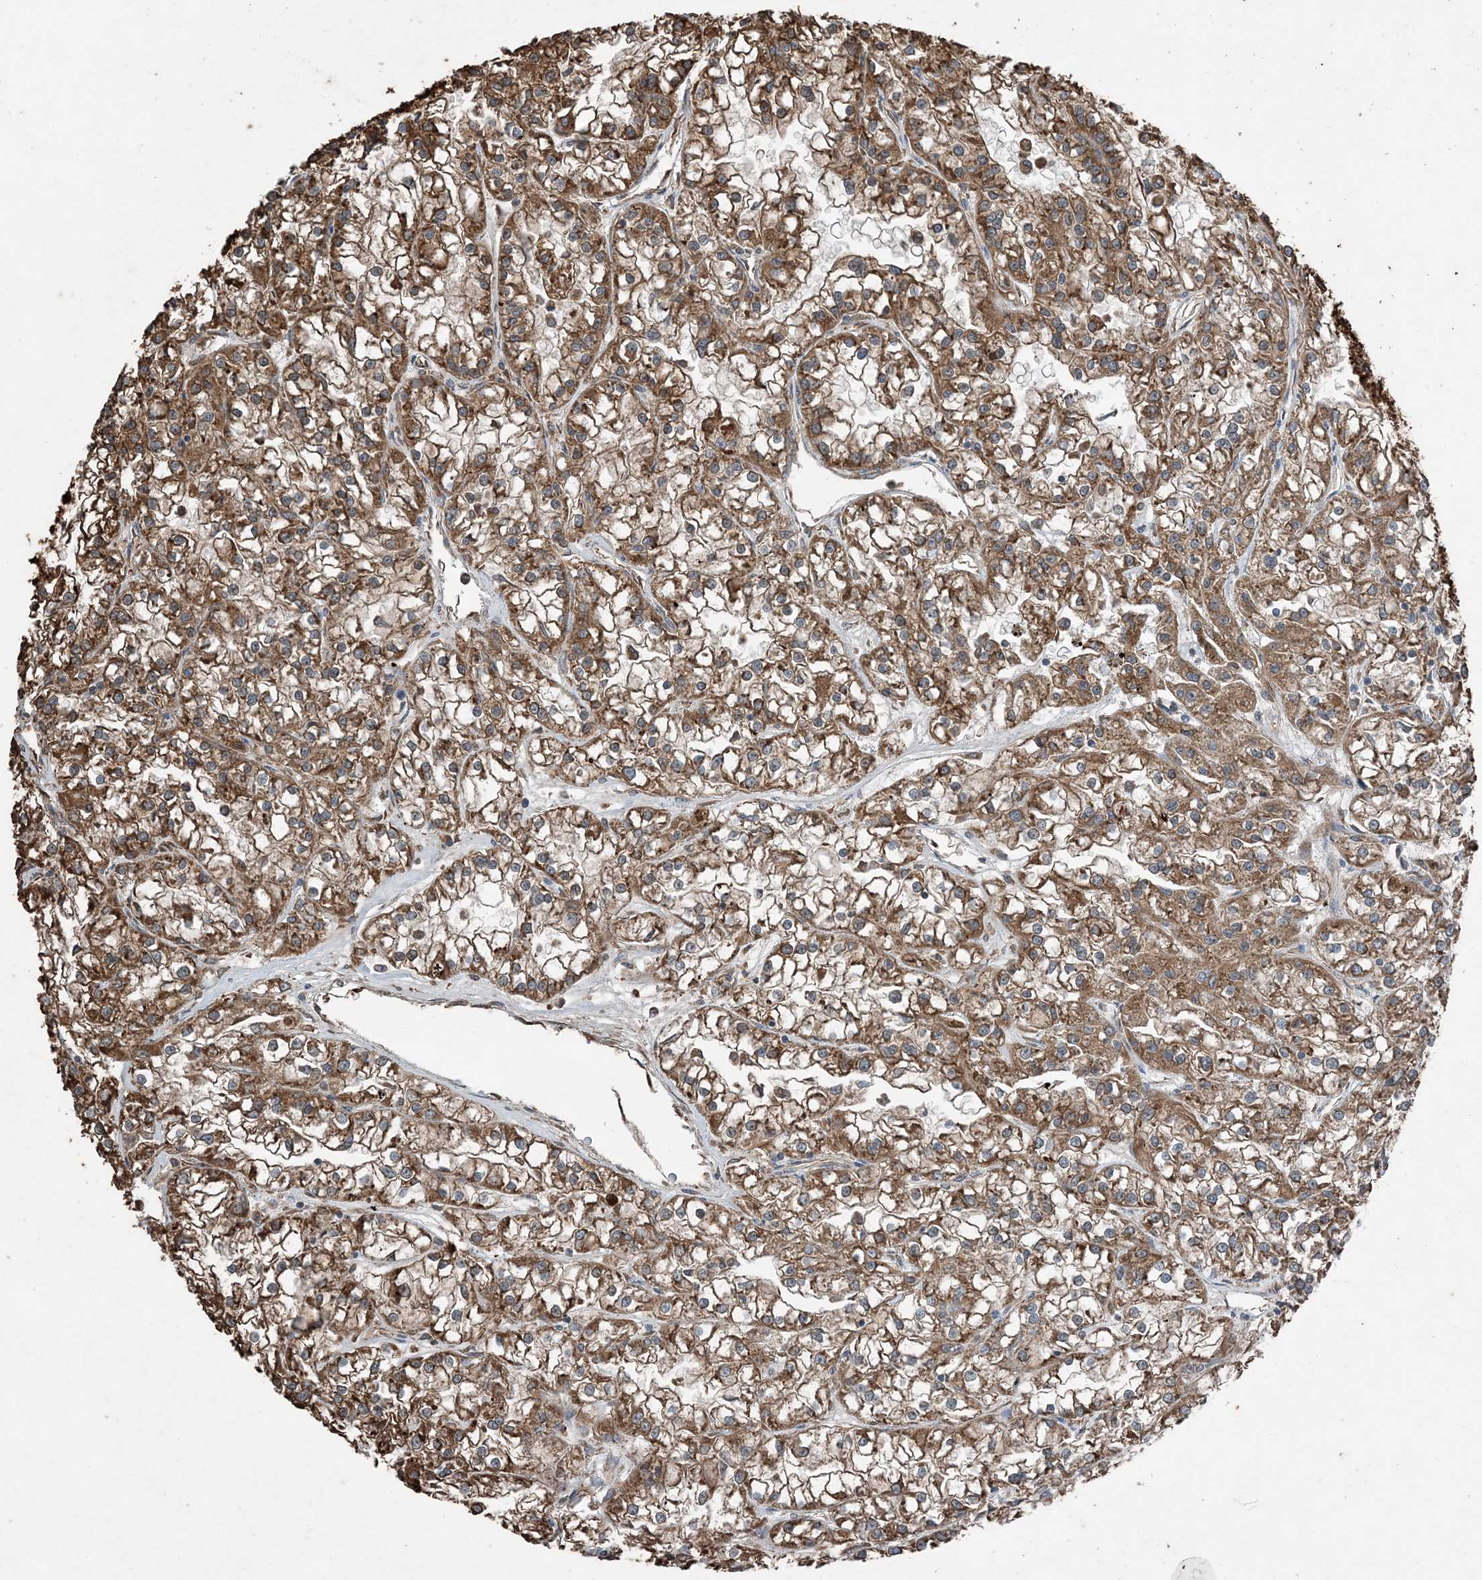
{"staining": {"intensity": "strong", "quantity": ">75%", "location": "cytoplasmic/membranous"}, "tissue": "renal cancer", "cell_type": "Tumor cells", "image_type": "cancer", "snomed": [{"axis": "morphology", "description": "Adenocarcinoma, NOS"}, {"axis": "topography", "description": "Kidney"}], "caption": "The photomicrograph reveals staining of renal adenocarcinoma, revealing strong cytoplasmic/membranous protein expression (brown color) within tumor cells.", "gene": "PDIA6", "patient": {"sex": "female", "age": 52}}